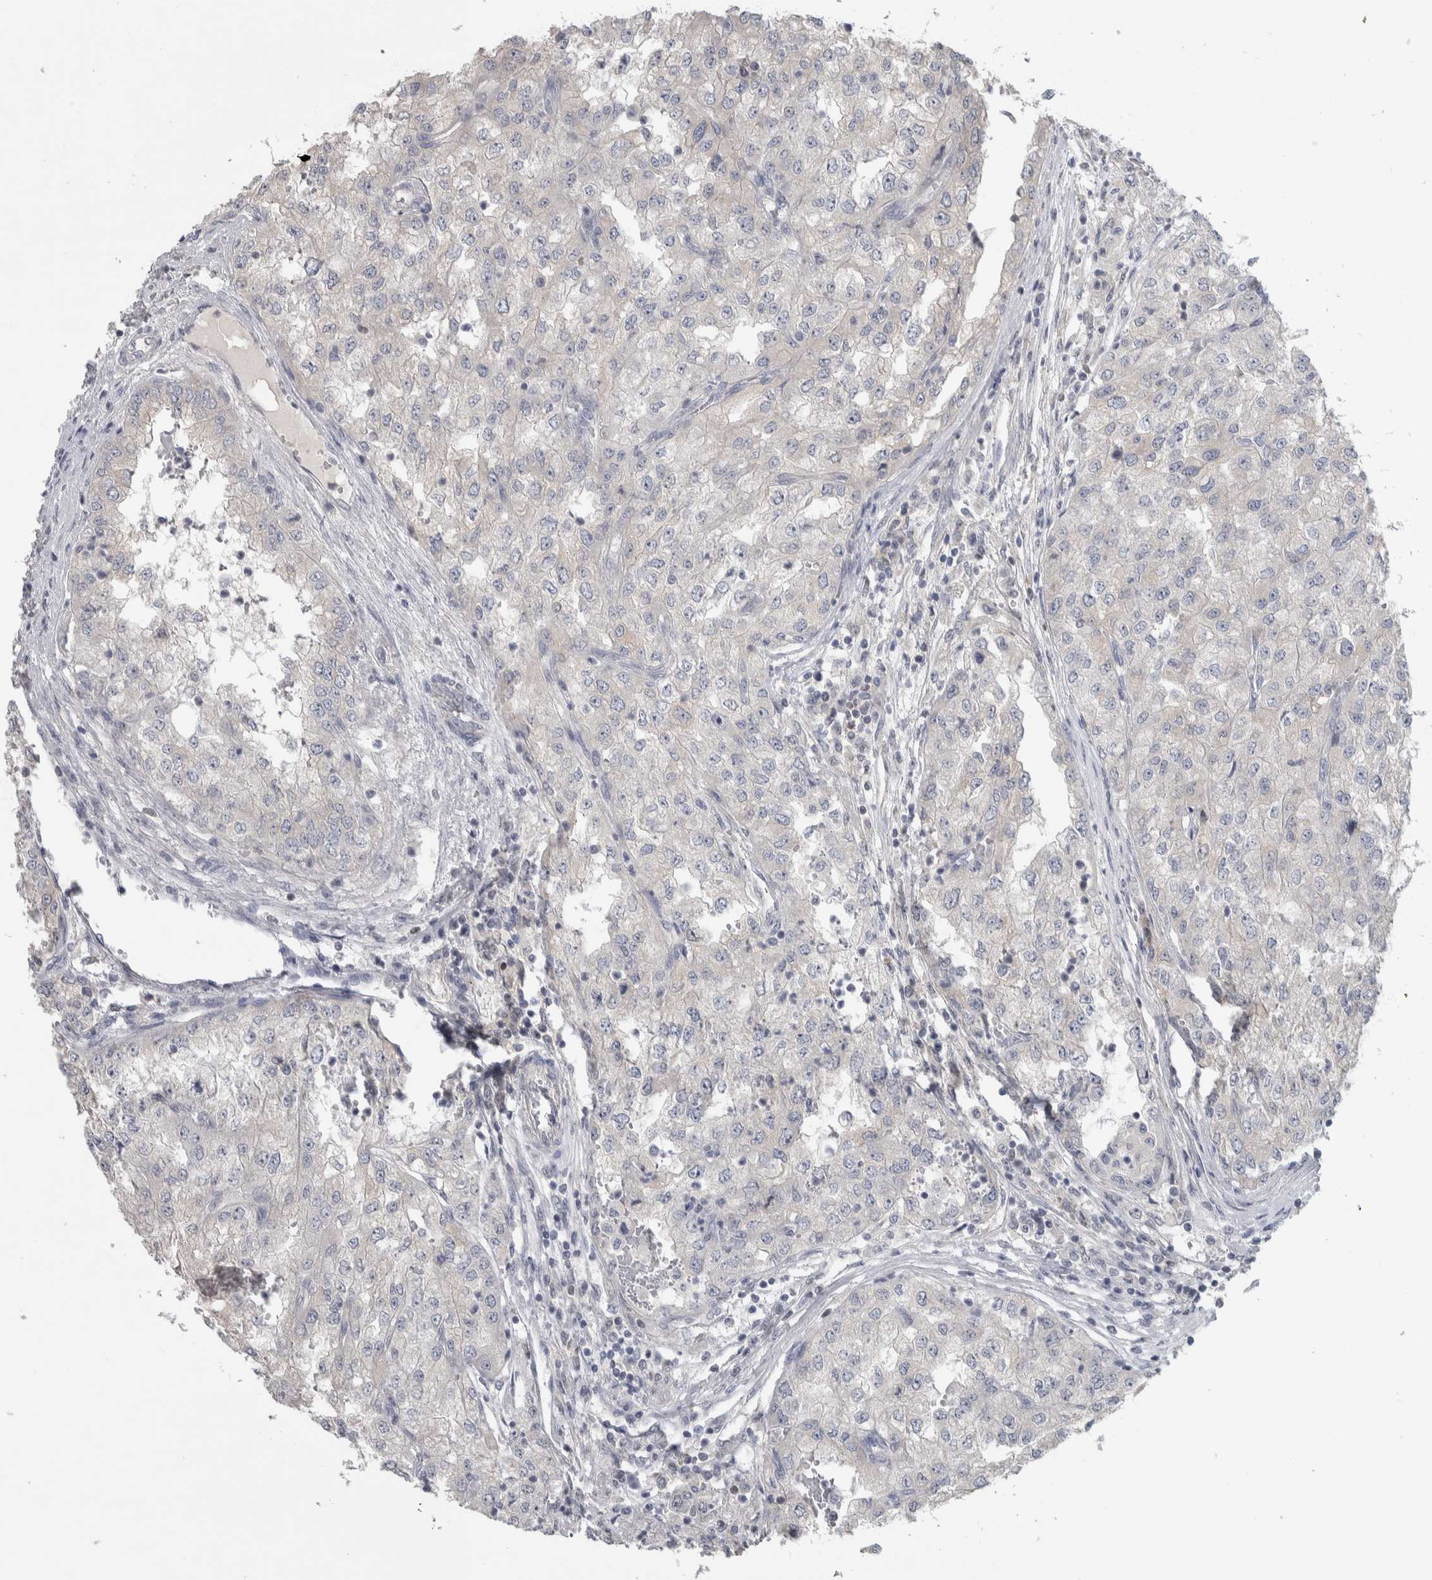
{"staining": {"intensity": "negative", "quantity": "none", "location": "none"}, "tissue": "renal cancer", "cell_type": "Tumor cells", "image_type": "cancer", "snomed": [{"axis": "morphology", "description": "Adenocarcinoma, NOS"}, {"axis": "topography", "description": "Kidney"}], "caption": "This is a photomicrograph of immunohistochemistry staining of adenocarcinoma (renal), which shows no positivity in tumor cells.", "gene": "NFKB2", "patient": {"sex": "female", "age": 54}}